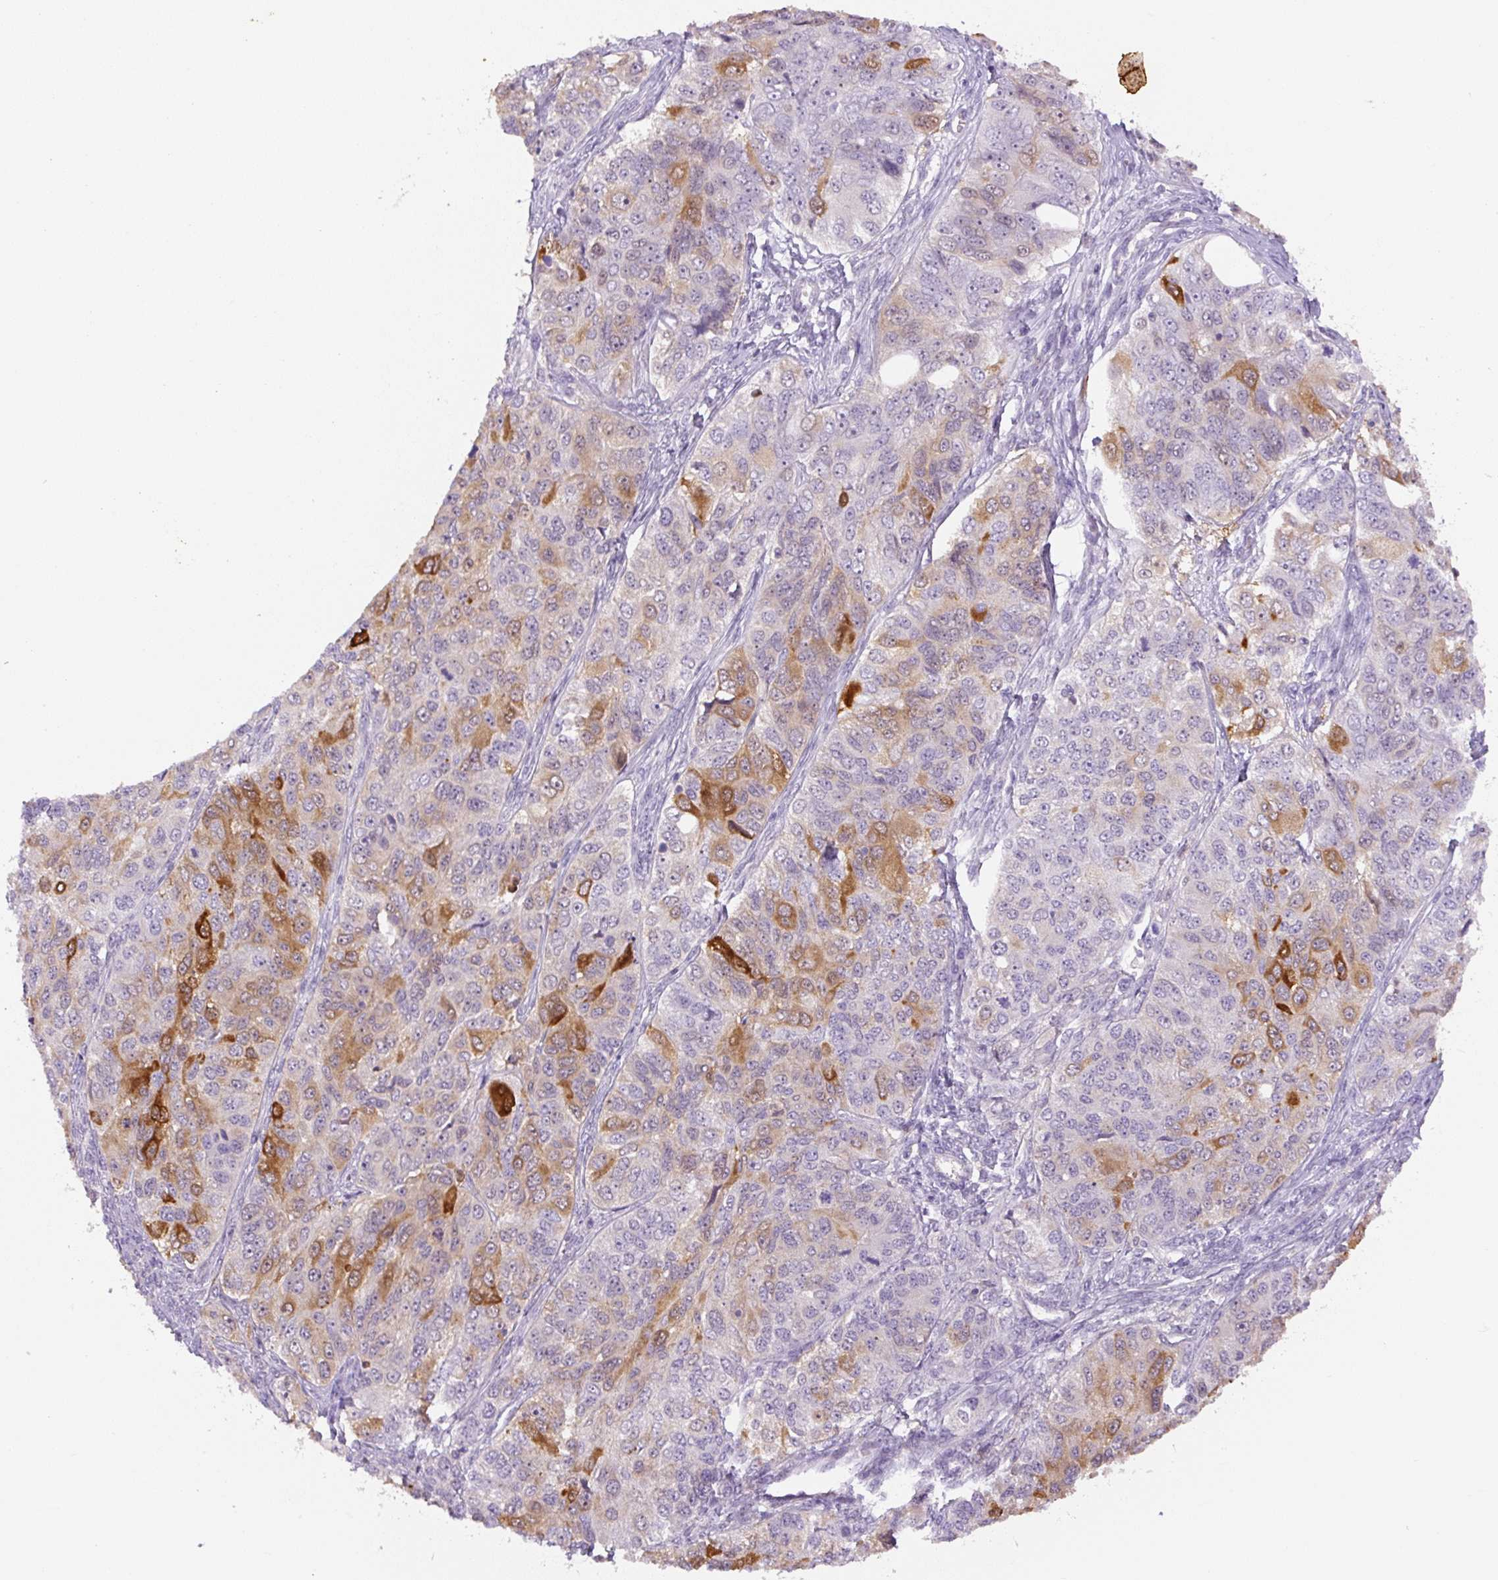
{"staining": {"intensity": "moderate", "quantity": "<25%", "location": "cytoplasmic/membranous"}, "tissue": "ovarian cancer", "cell_type": "Tumor cells", "image_type": "cancer", "snomed": [{"axis": "morphology", "description": "Carcinoma, endometroid"}, {"axis": "topography", "description": "Ovary"}], "caption": "An image showing moderate cytoplasmic/membranous staining in about <25% of tumor cells in ovarian endometroid carcinoma, as visualized by brown immunohistochemical staining.", "gene": "SPSB2", "patient": {"sex": "female", "age": 51}}